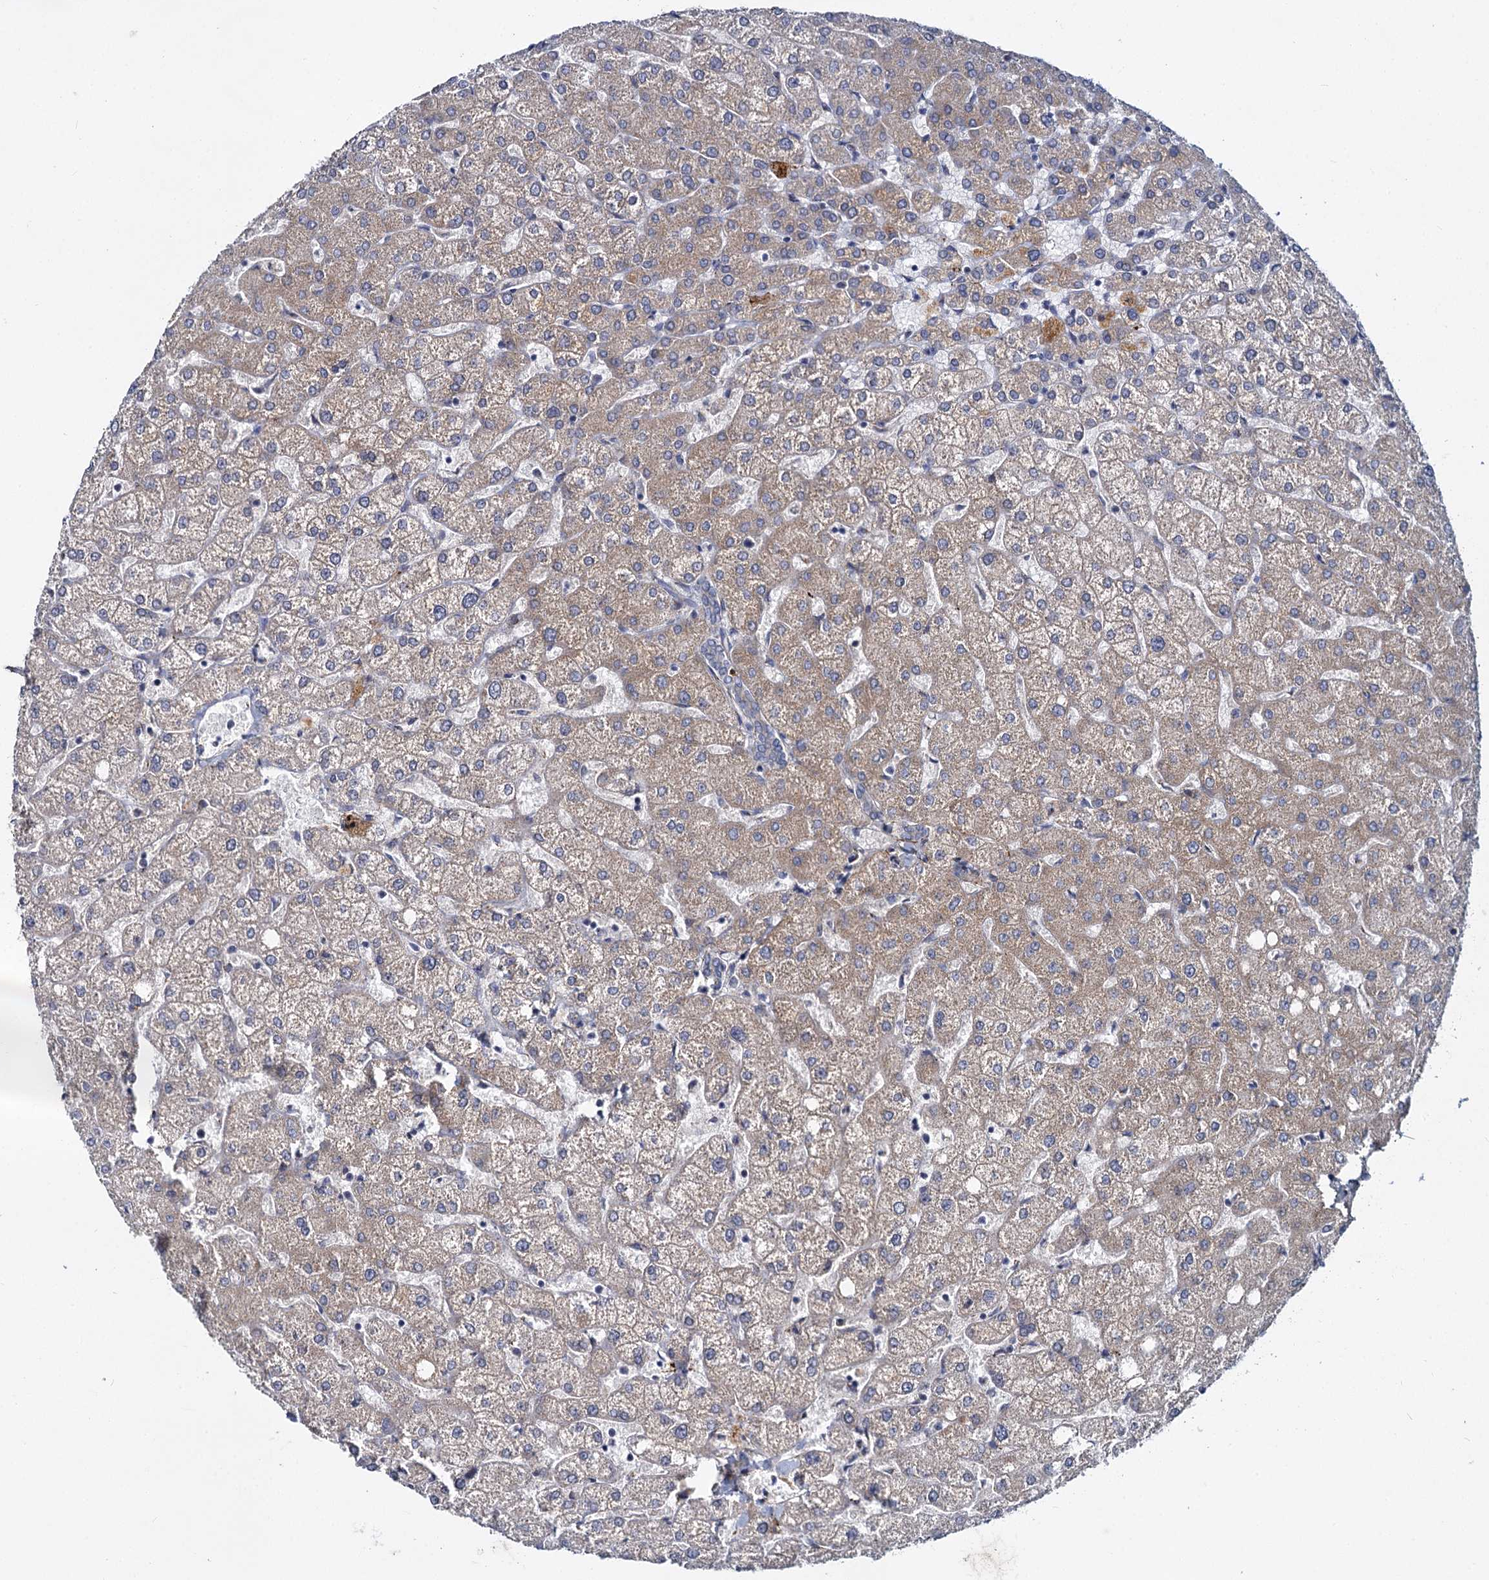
{"staining": {"intensity": "negative", "quantity": "none", "location": "none"}, "tissue": "liver", "cell_type": "Cholangiocytes", "image_type": "normal", "snomed": [{"axis": "morphology", "description": "Normal tissue, NOS"}, {"axis": "topography", "description": "Liver"}], "caption": "Benign liver was stained to show a protein in brown. There is no significant positivity in cholangiocytes. The staining was performed using DAB to visualize the protein expression in brown, while the nuclei were stained in blue with hematoxylin (Magnification: 20x).", "gene": "DCUN1D2", "patient": {"sex": "female", "age": 54}}